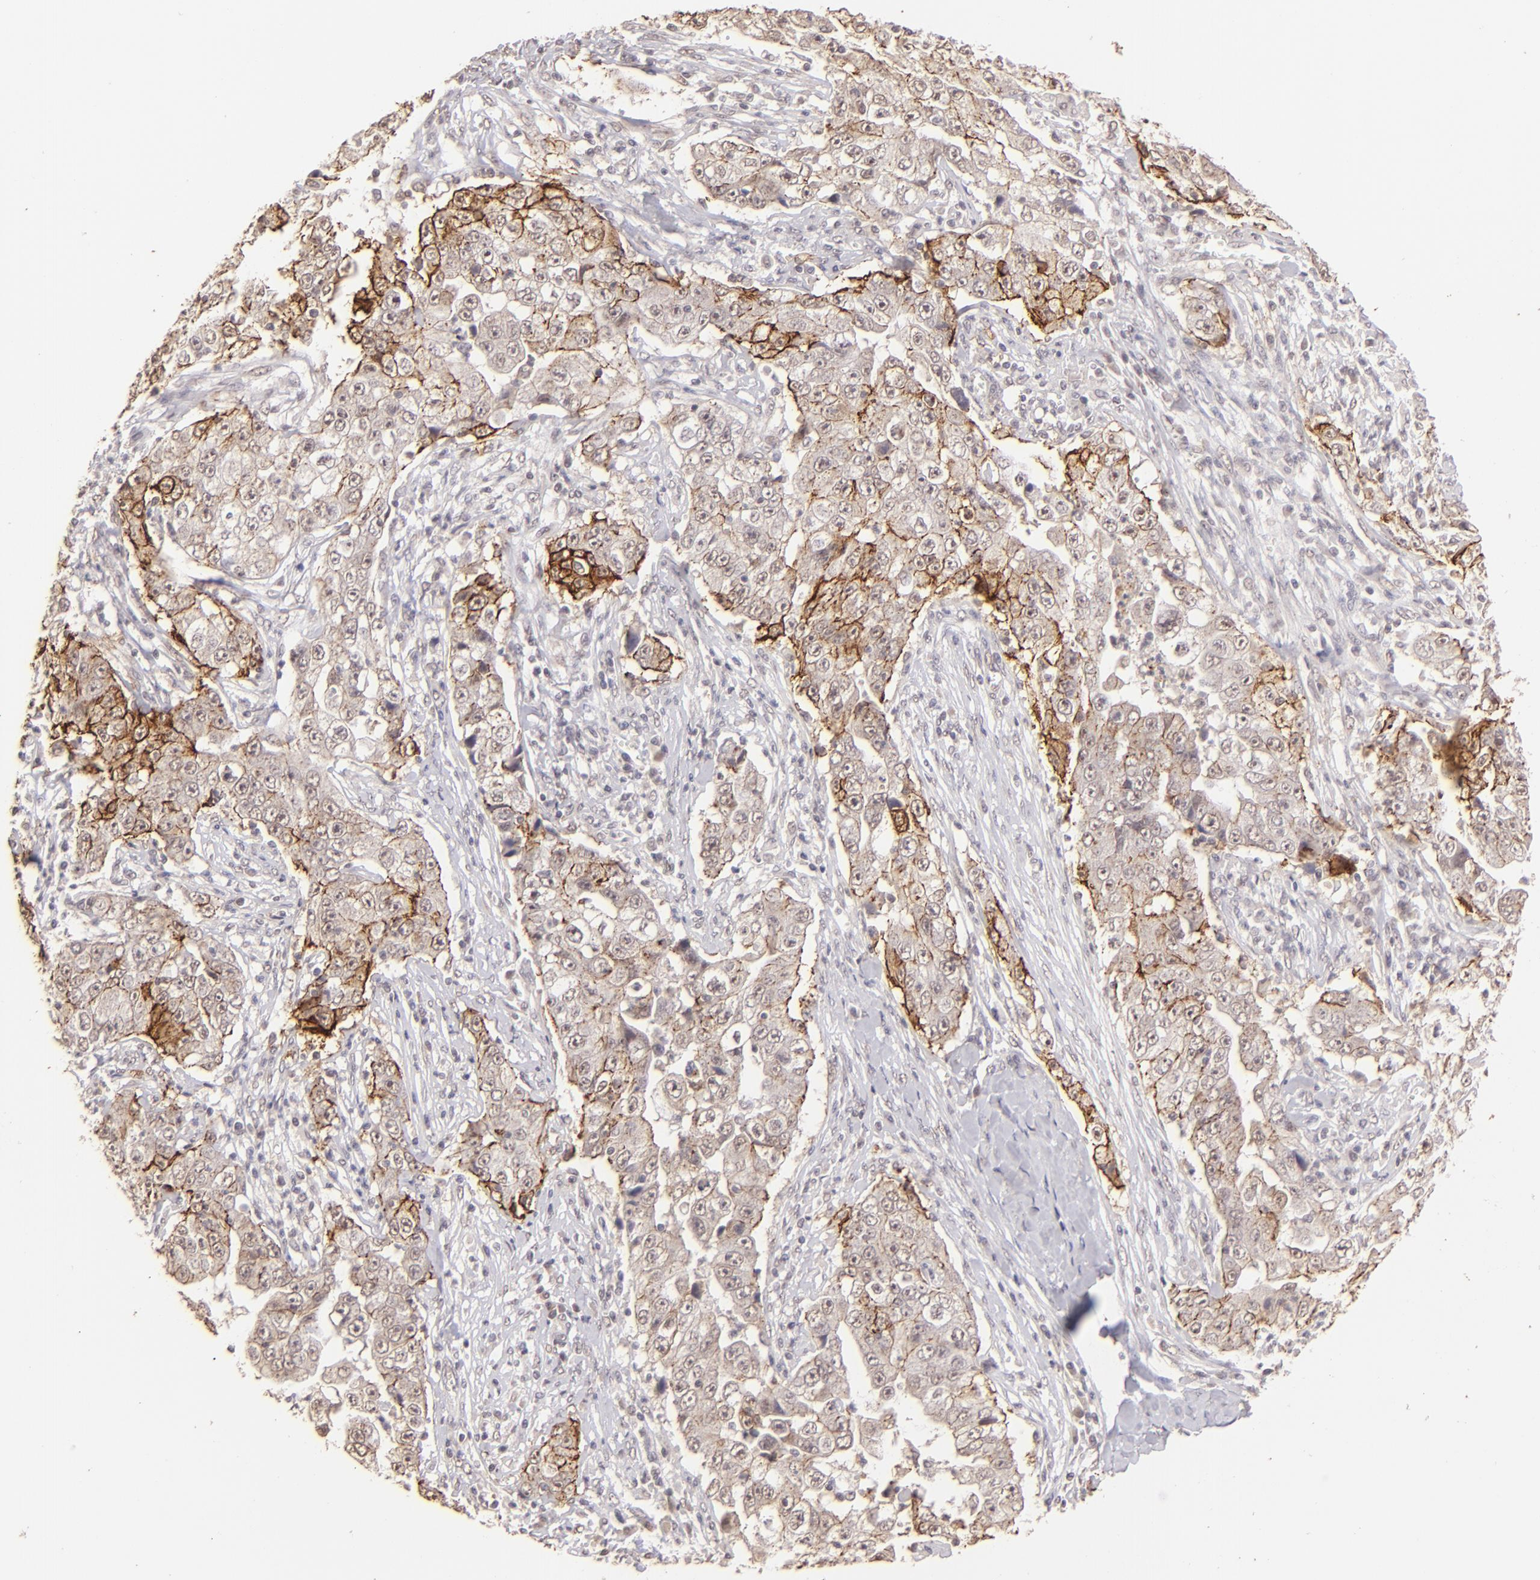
{"staining": {"intensity": "moderate", "quantity": "<25%", "location": "cytoplasmic/membranous"}, "tissue": "lung cancer", "cell_type": "Tumor cells", "image_type": "cancer", "snomed": [{"axis": "morphology", "description": "Squamous cell carcinoma, NOS"}, {"axis": "topography", "description": "Lung"}], "caption": "Immunohistochemistry (IHC) (DAB (3,3'-diaminobenzidine)) staining of lung squamous cell carcinoma reveals moderate cytoplasmic/membranous protein expression in approximately <25% of tumor cells.", "gene": "CLDN1", "patient": {"sex": "male", "age": 64}}